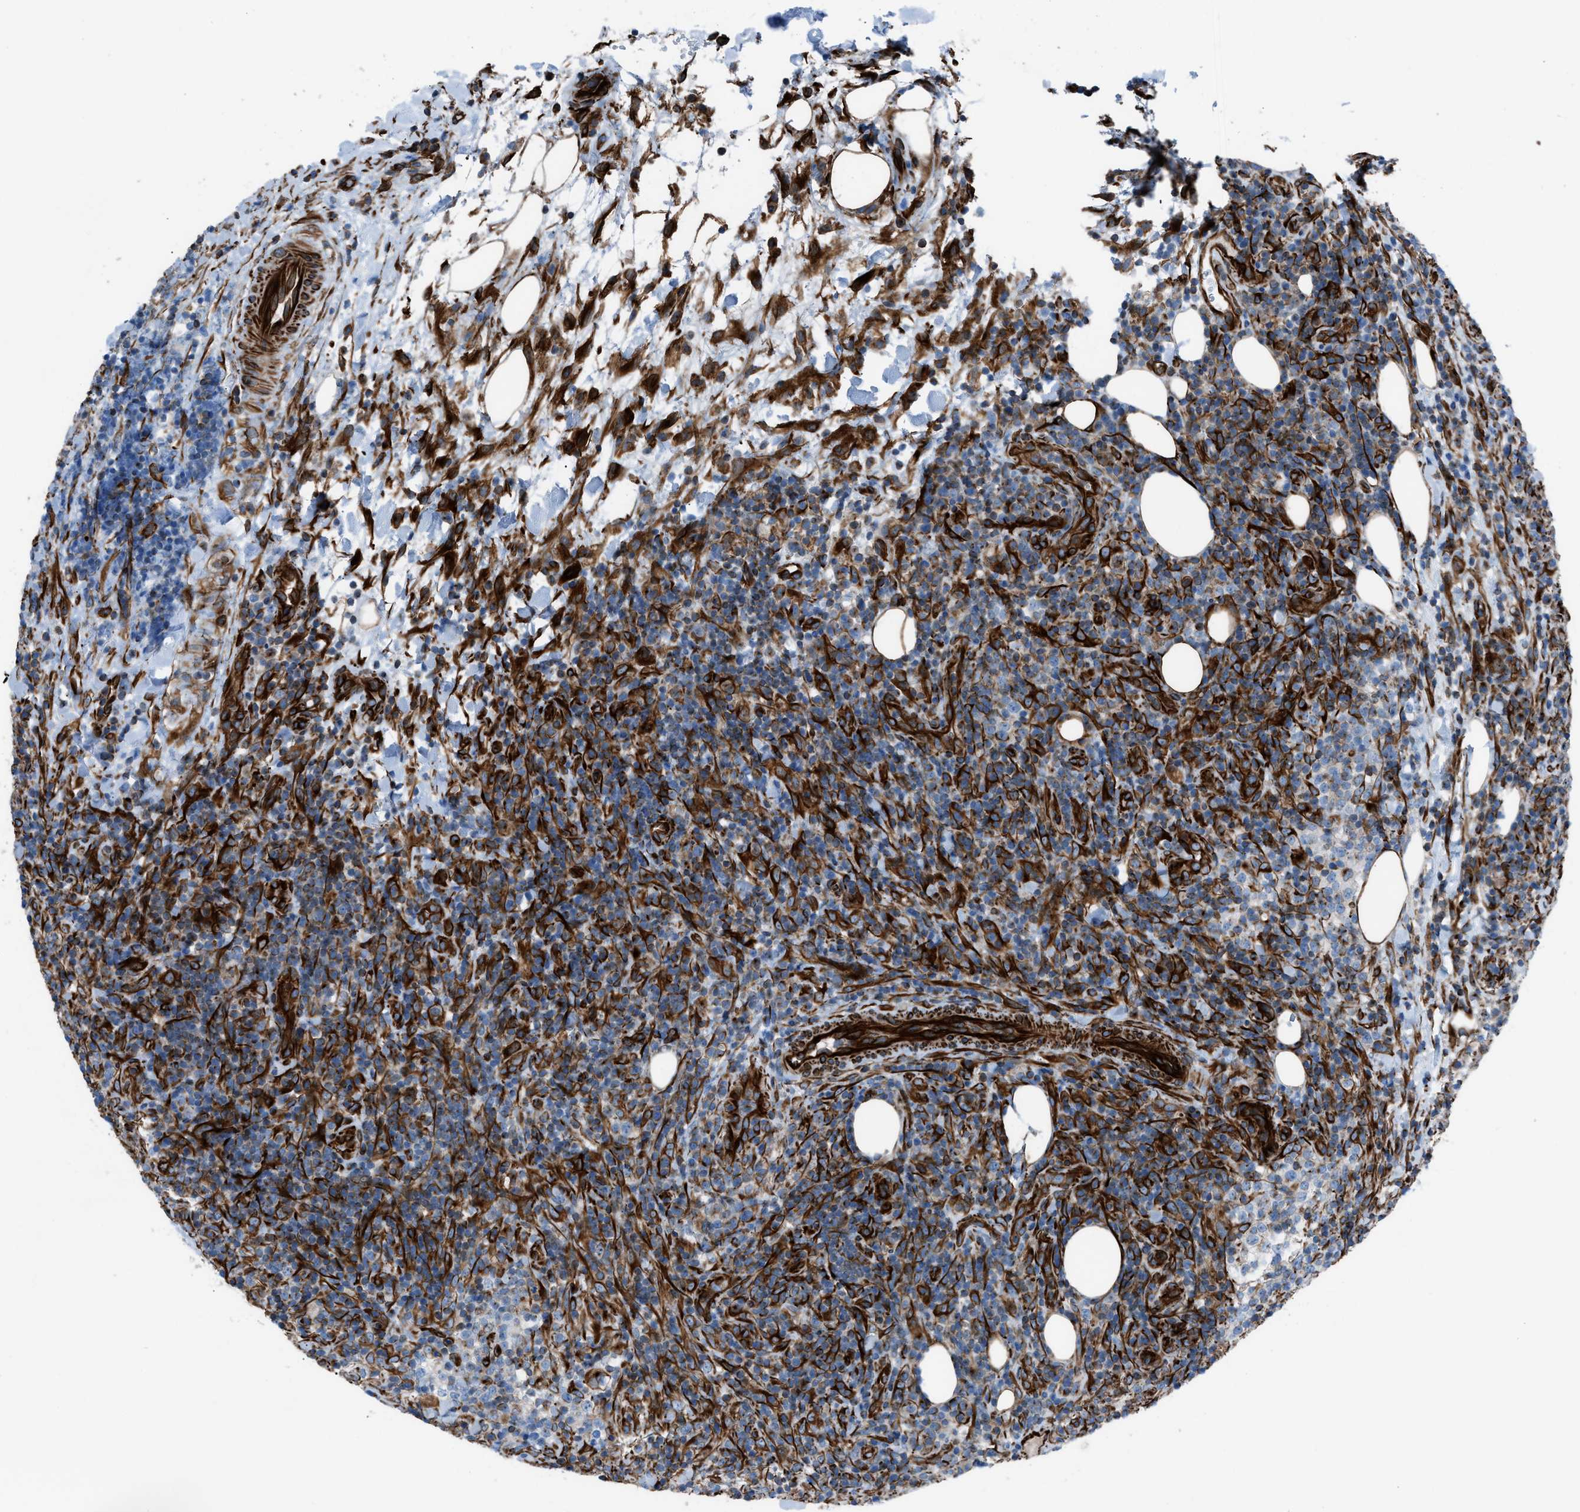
{"staining": {"intensity": "strong", "quantity": "<25%", "location": "cytoplasmic/membranous"}, "tissue": "lymphoma", "cell_type": "Tumor cells", "image_type": "cancer", "snomed": [{"axis": "morphology", "description": "Malignant lymphoma, non-Hodgkin's type, High grade"}, {"axis": "topography", "description": "Lymph node"}], "caption": "Immunohistochemistry (IHC) photomicrograph of neoplastic tissue: malignant lymphoma, non-Hodgkin's type (high-grade) stained using immunohistochemistry shows medium levels of strong protein expression localized specifically in the cytoplasmic/membranous of tumor cells, appearing as a cytoplasmic/membranous brown color.", "gene": "CABP7", "patient": {"sex": "female", "age": 76}}